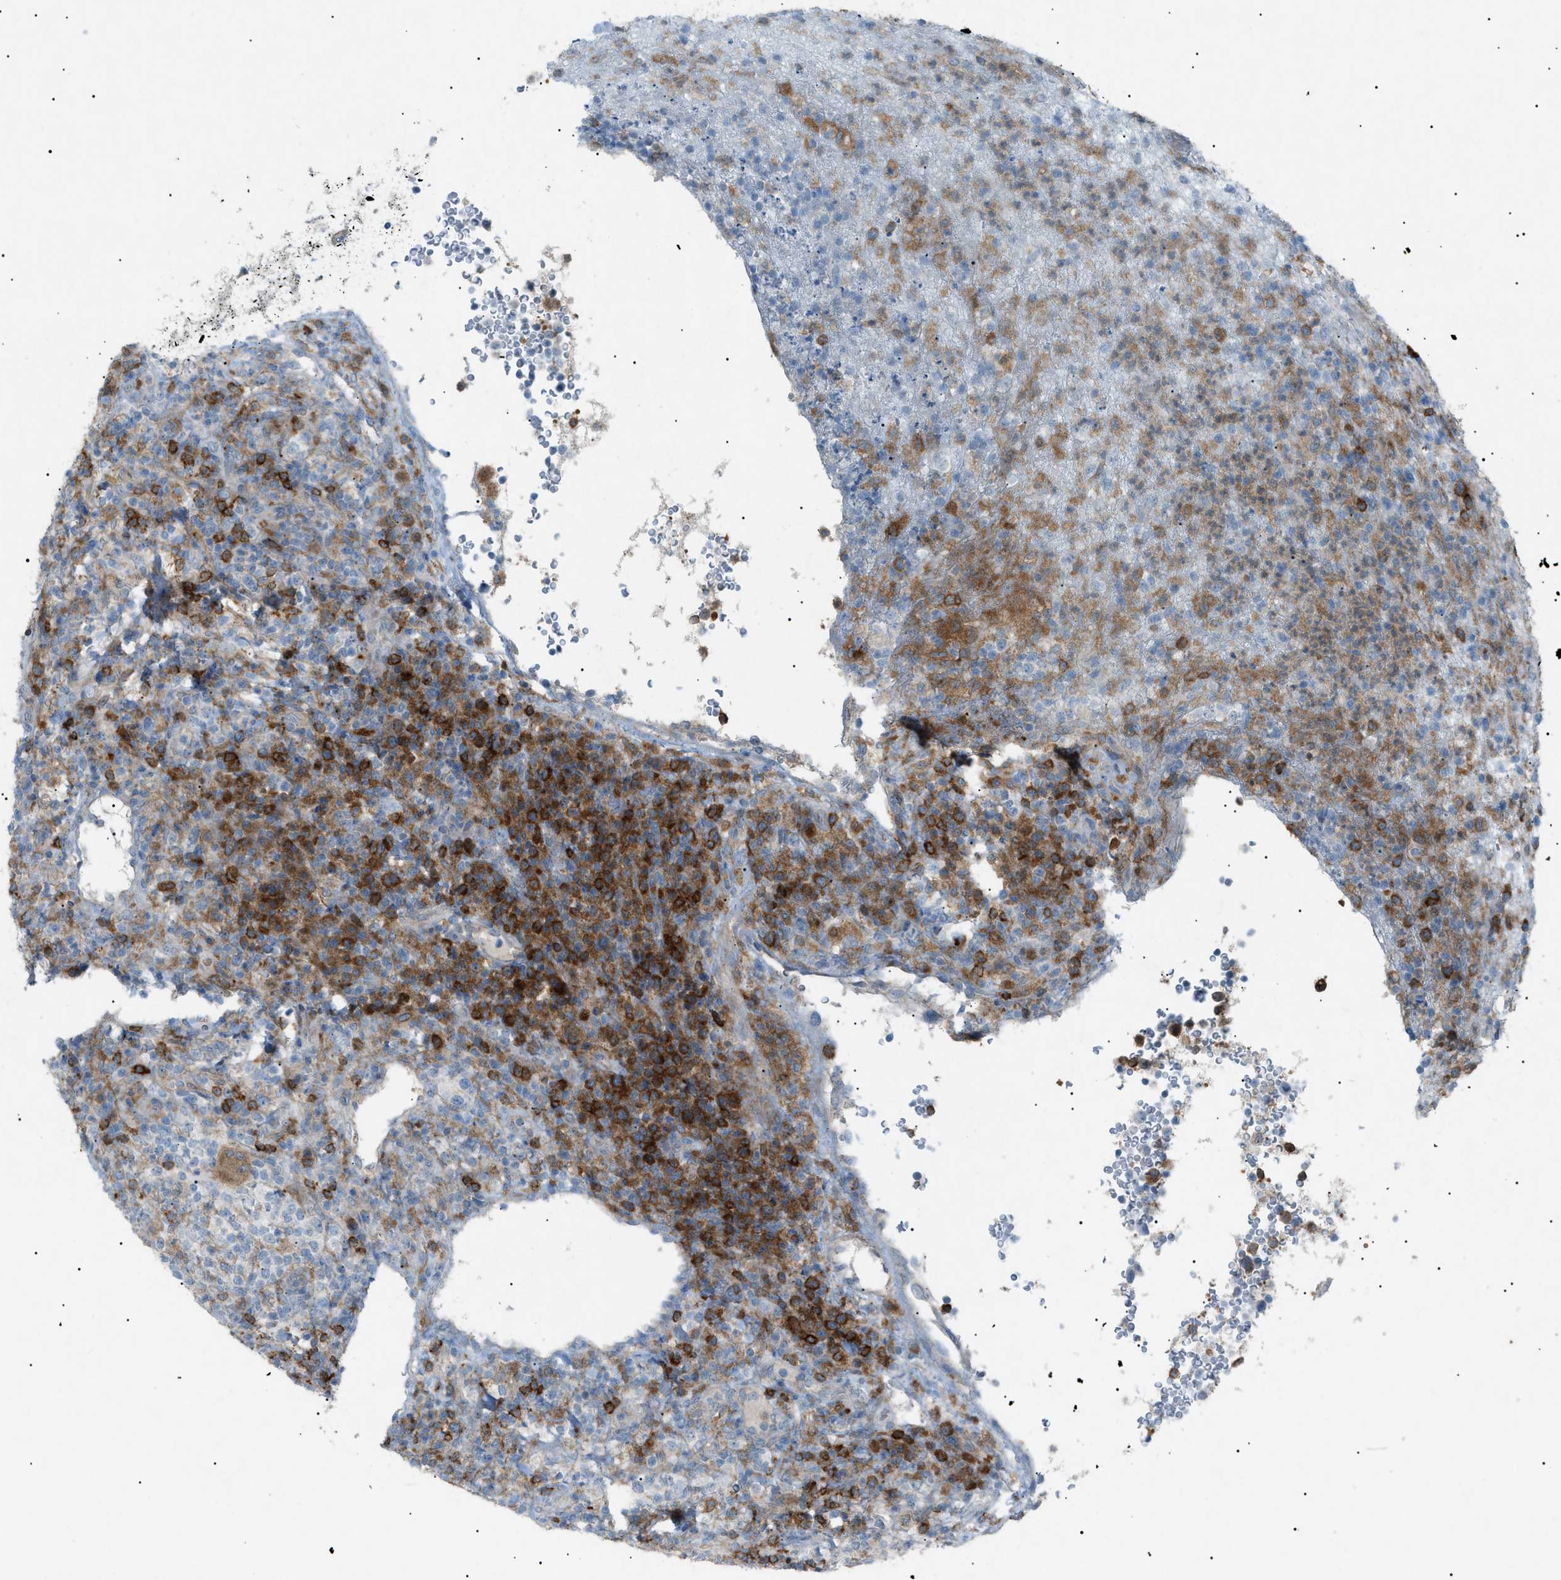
{"staining": {"intensity": "strong", "quantity": "25%-75%", "location": "cytoplasmic/membranous"}, "tissue": "lymphoma", "cell_type": "Tumor cells", "image_type": "cancer", "snomed": [{"axis": "morphology", "description": "Malignant lymphoma, non-Hodgkin's type, High grade"}, {"axis": "topography", "description": "Lymph node"}], "caption": "An immunohistochemistry (IHC) micrograph of tumor tissue is shown. Protein staining in brown labels strong cytoplasmic/membranous positivity in lymphoma within tumor cells. The staining is performed using DAB brown chromogen to label protein expression. The nuclei are counter-stained blue using hematoxylin.", "gene": "BTK", "patient": {"sex": "female", "age": 76}}